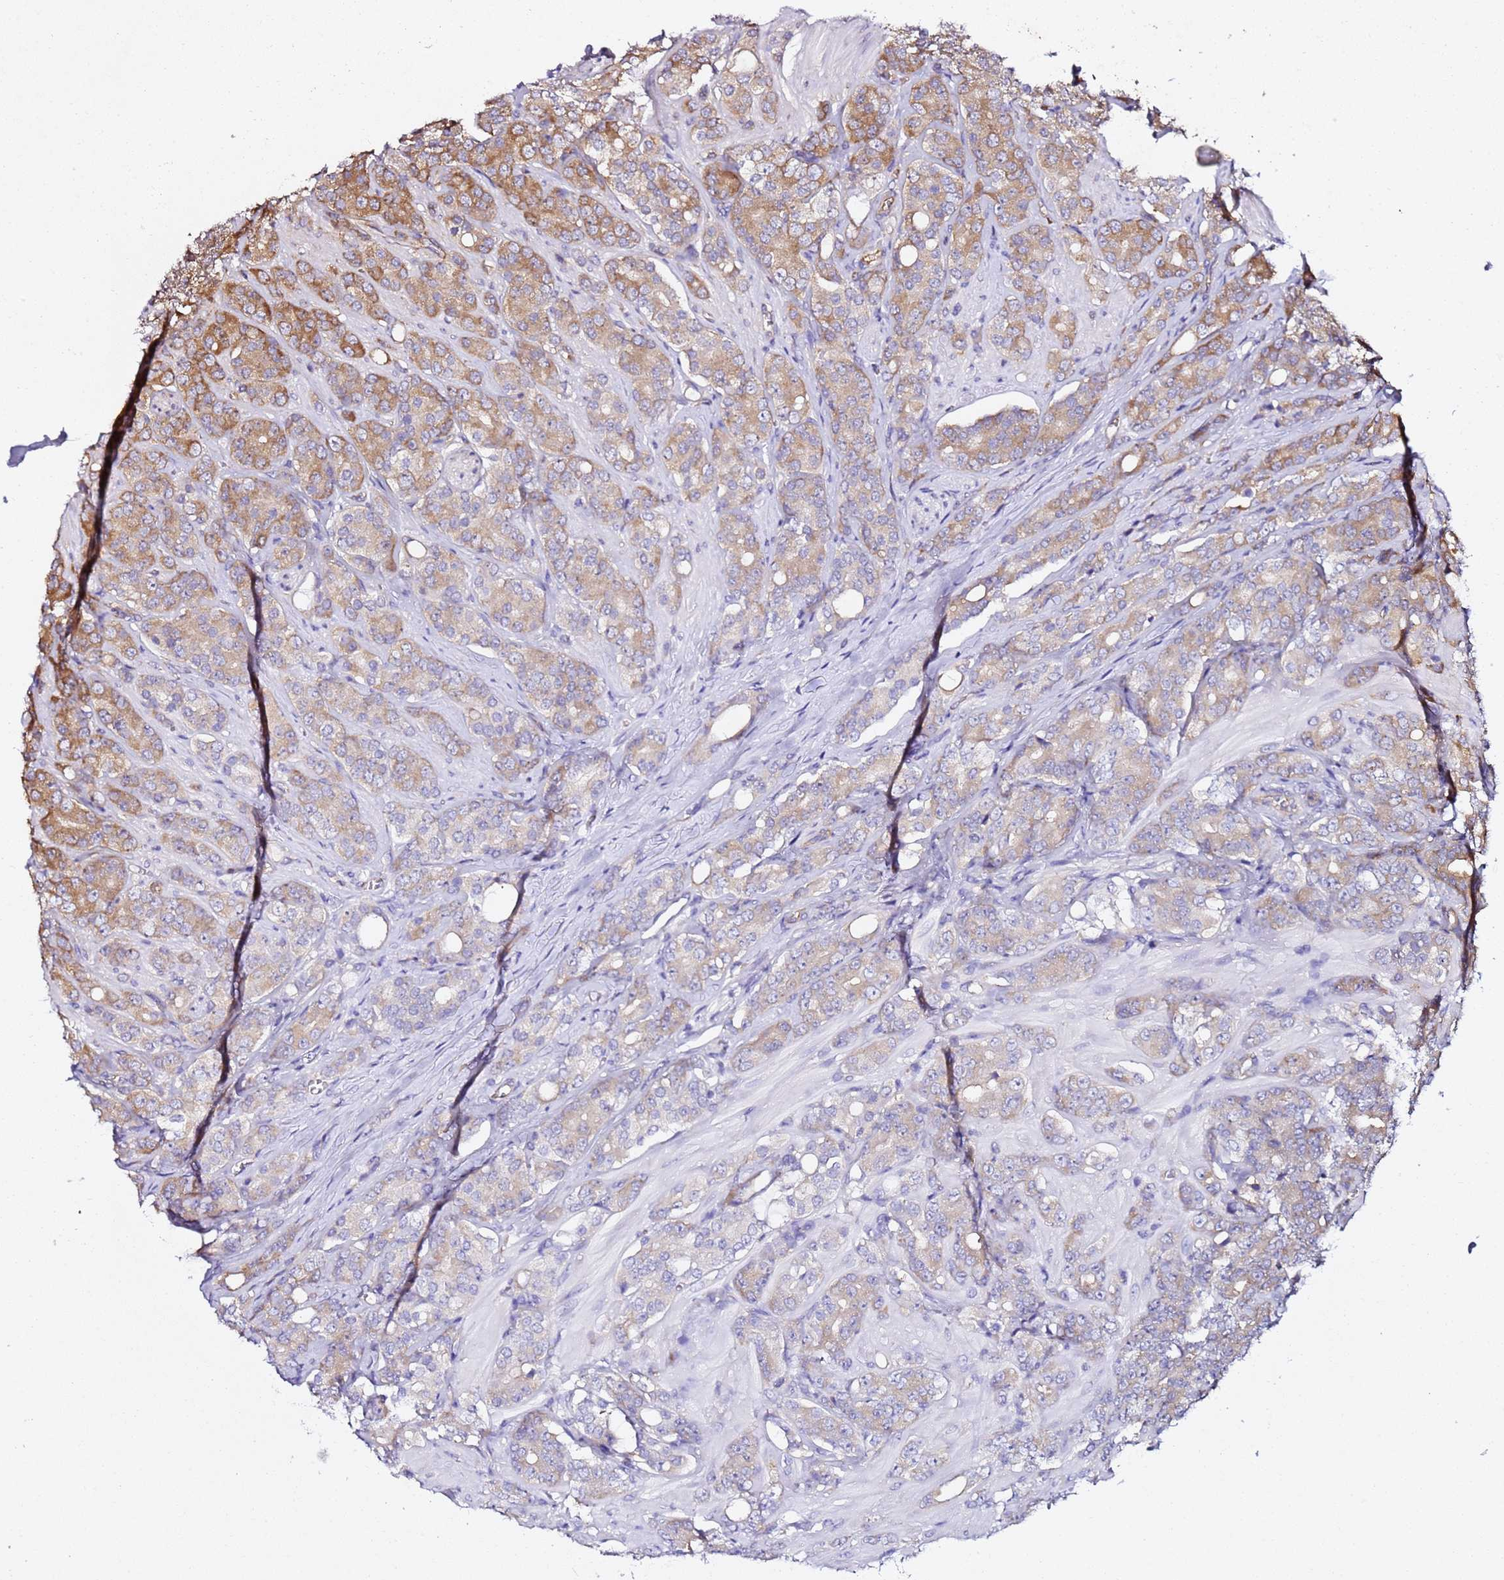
{"staining": {"intensity": "strong", "quantity": "25%-75%", "location": "cytoplasmic/membranous"}, "tissue": "prostate cancer", "cell_type": "Tumor cells", "image_type": "cancer", "snomed": [{"axis": "morphology", "description": "Adenocarcinoma, High grade"}, {"axis": "topography", "description": "Prostate"}], "caption": "Protein staining by immunohistochemistry (IHC) demonstrates strong cytoplasmic/membranous positivity in approximately 25%-75% of tumor cells in prostate adenocarcinoma (high-grade). (DAB (3,3'-diaminobenzidine) = brown stain, brightfield microscopy at high magnification).", "gene": "TPST1", "patient": {"sex": "male", "age": 62}}